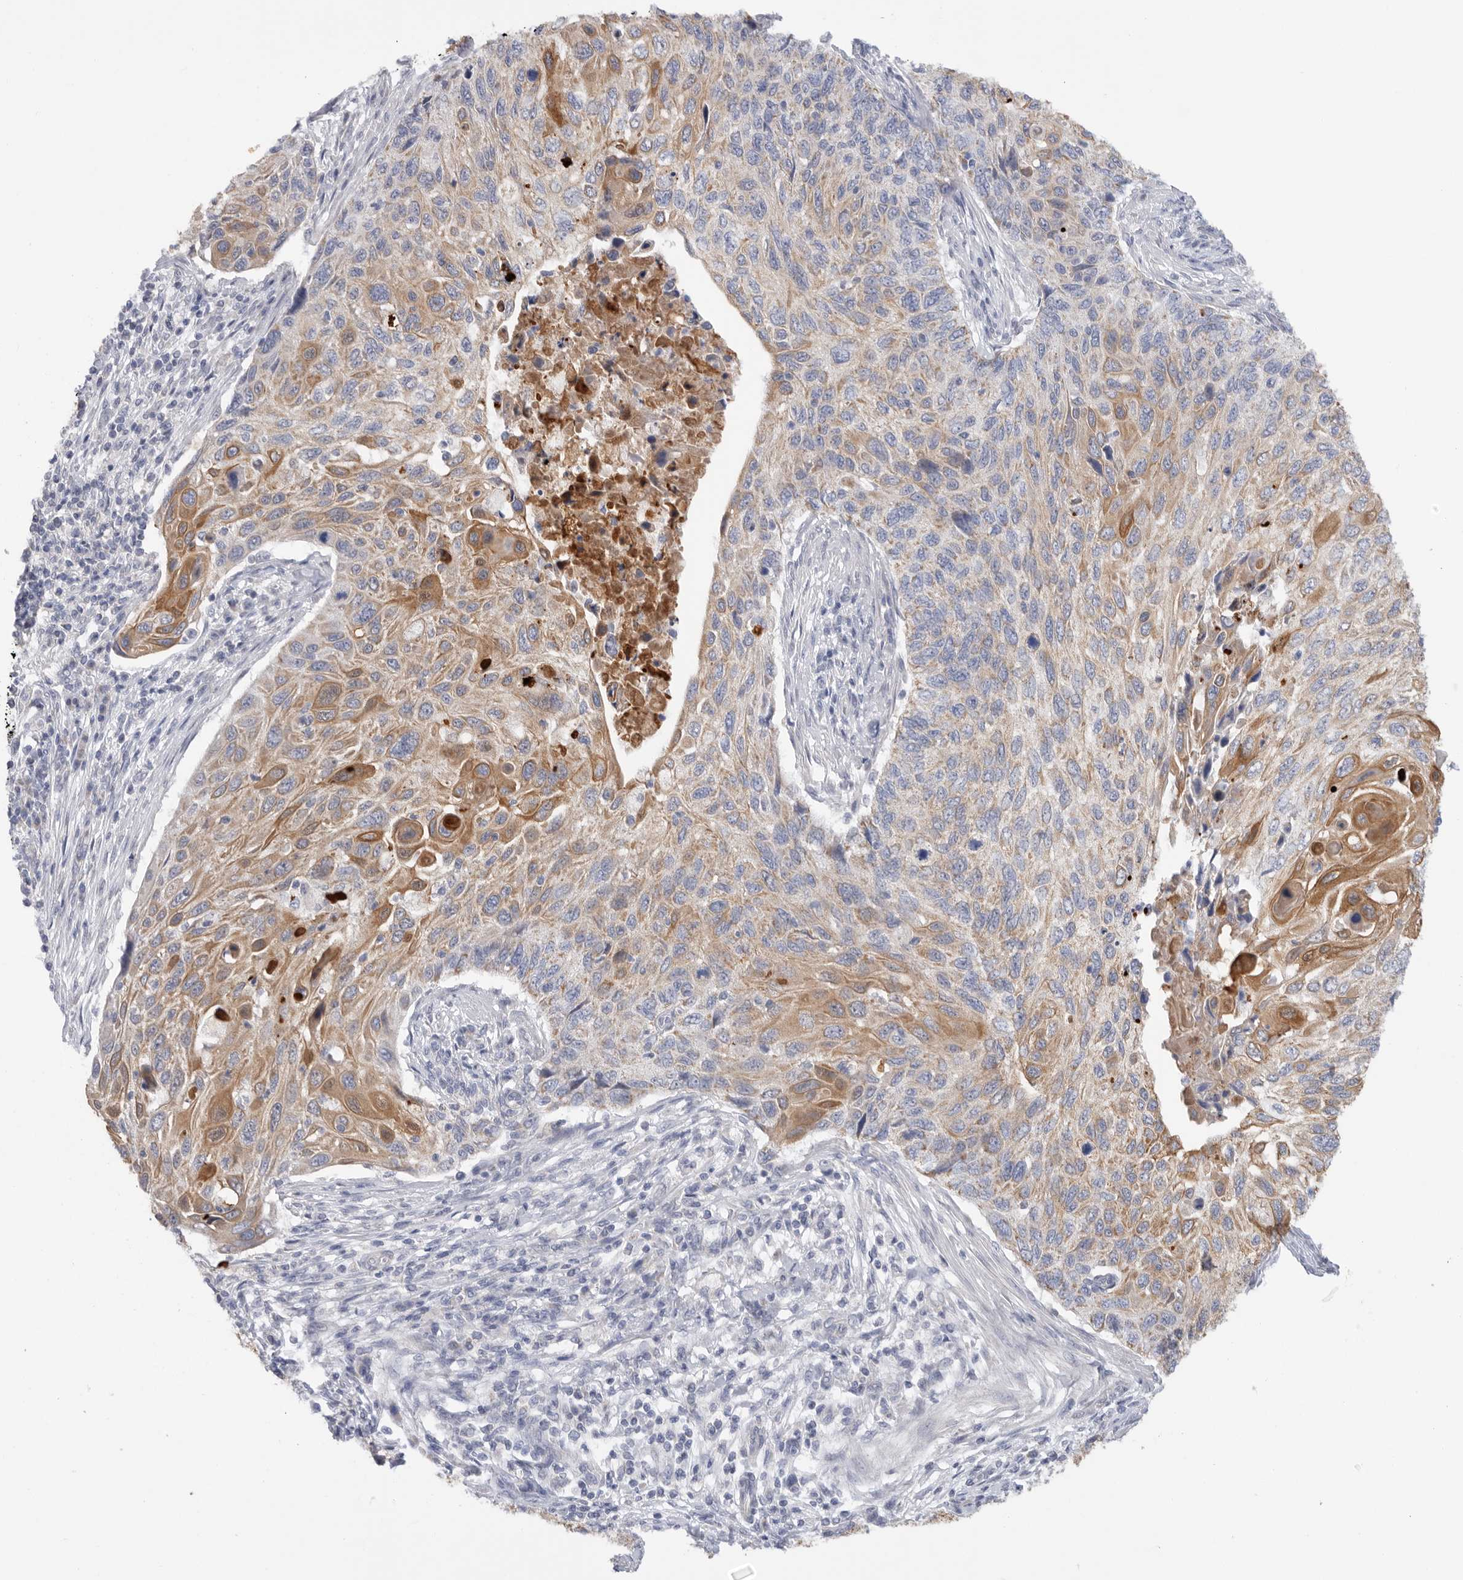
{"staining": {"intensity": "moderate", "quantity": ">75%", "location": "cytoplasmic/membranous"}, "tissue": "cervical cancer", "cell_type": "Tumor cells", "image_type": "cancer", "snomed": [{"axis": "morphology", "description": "Squamous cell carcinoma, NOS"}, {"axis": "topography", "description": "Cervix"}], "caption": "This is a photomicrograph of IHC staining of cervical cancer, which shows moderate staining in the cytoplasmic/membranous of tumor cells.", "gene": "MTFR1L", "patient": {"sex": "female", "age": 70}}